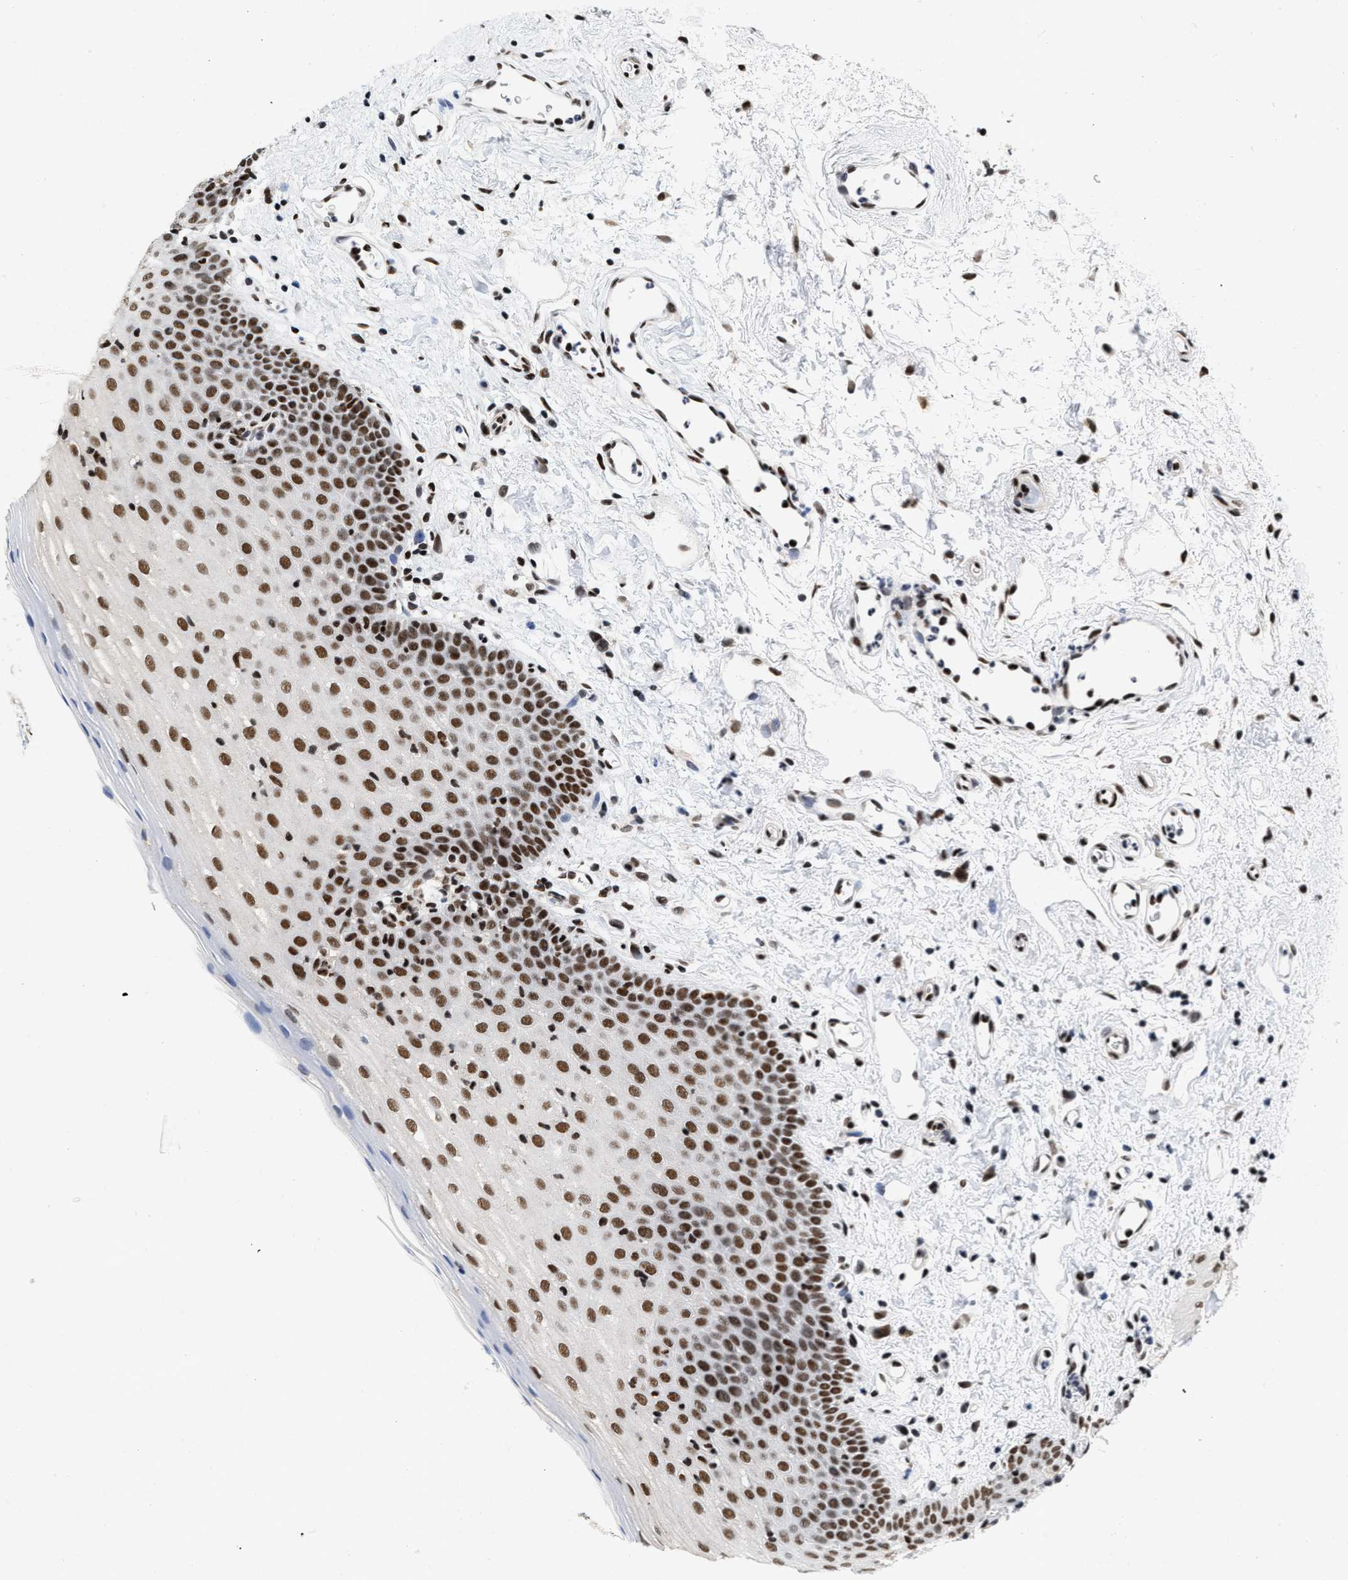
{"staining": {"intensity": "strong", "quantity": ">75%", "location": "nuclear"}, "tissue": "oral mucosa", "cell_type": "Squamous epithelial cells", "image_type": "normal", "snomed": [{"axis": "morphology", "description": "Normal tissue, NOS"}, {"axis": "topography", "description": "Oral tissue"}], "caption": "A micrograph of human oral mucosa stained for a protein reveals strong nuclear brown staining in squamous epithelial cells. (Brightfield microscopy of DAB IHC at high magnification).", "gene": "CREB1", "patient": {"sex": "male", "age": 66}}